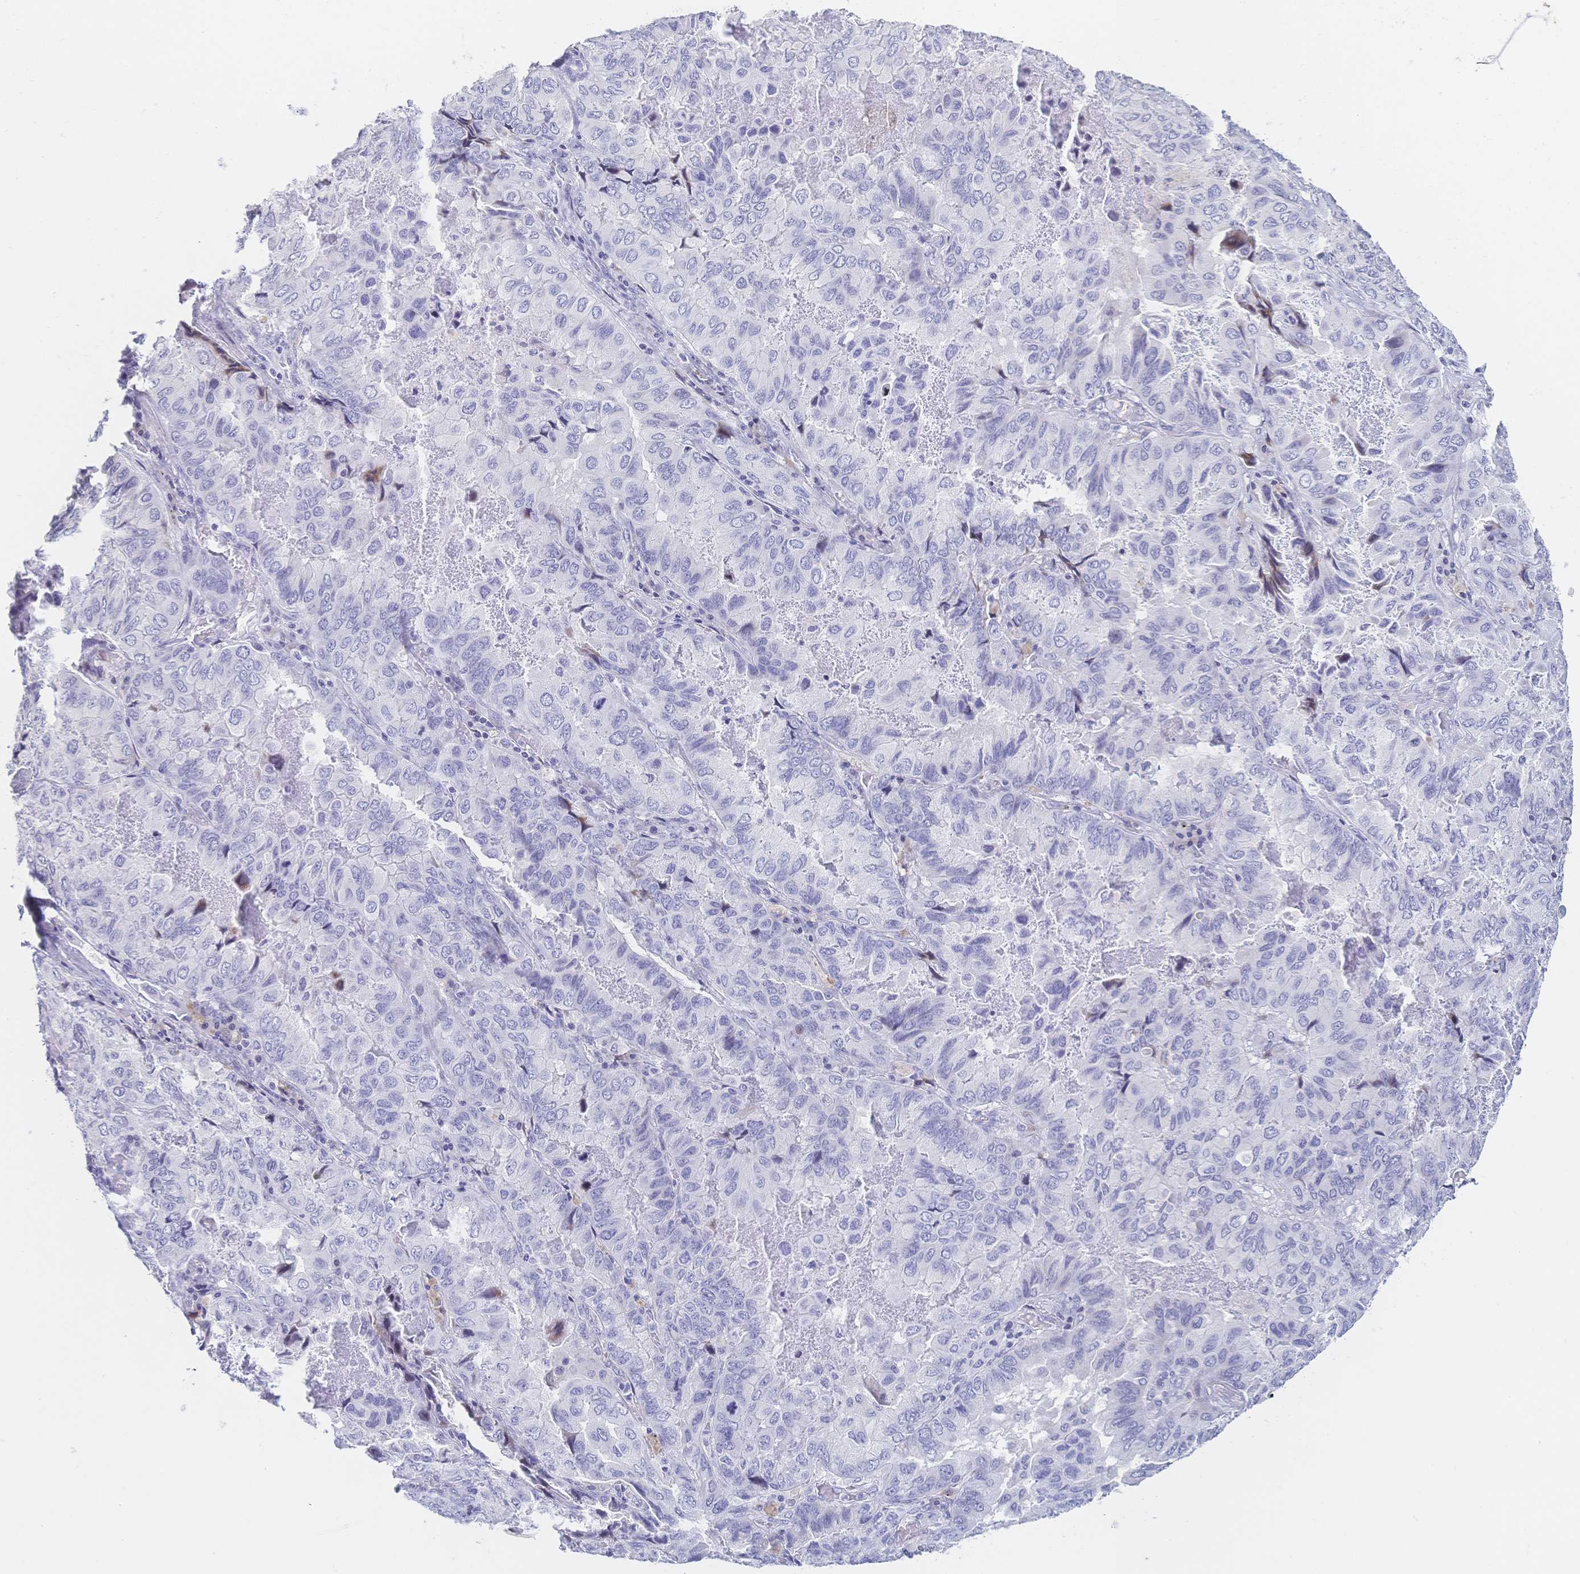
{"staining": {"intensity": "negative", "quantity": "none", "location": "none"}, "tissue": "lung cancer", "cell_type": "Tumor cells", "image_type": "cancer", "snomed": [{"axis": "morphology", "description": "Aneuploidy"}, {"axis": "morphology", "description": "Adenocarcinoma, NOS"}, {"axis": "morphology", "description": "Adenocarcinoma, metastatic, NOS"}, {"axis": "topography", "description": "Lymph node"}, {"axis": "topography", "description": "Lung"}], "caption": "IHC of lung metastatic adenocarcinoma reveals no staining in tumor cells. Brightfield microscopy of immunohistochemistry stained with DAB (3,3'-diaminobenzidine) (brown) and hematoxylin (blue), captured at high magnification.", "gene": "CR2", "patient": {"sex": "female", "age": 48}}